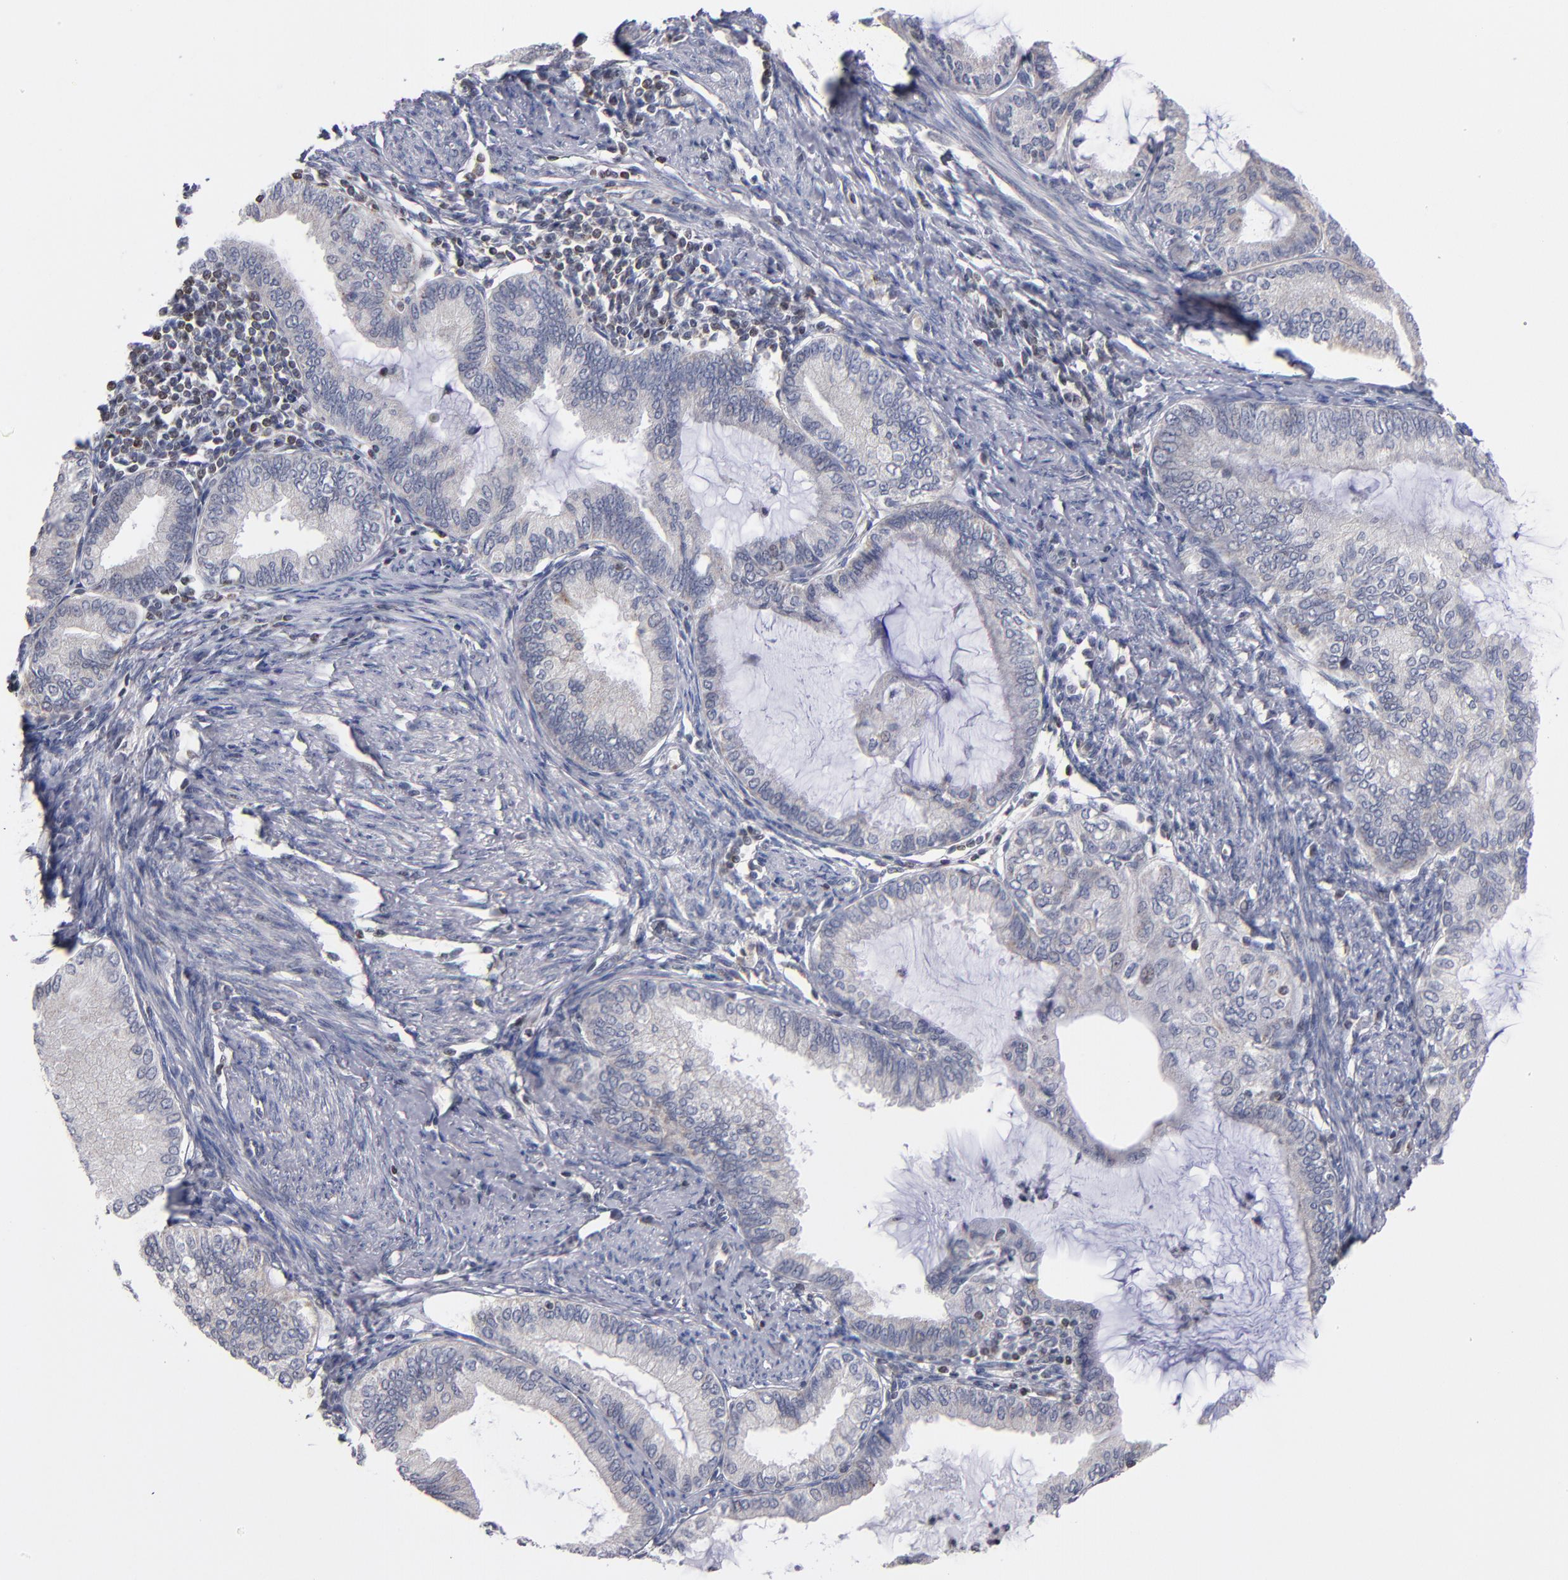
{"staining": {"intensity": "negative", "quantity": "none", "location": "none"}, "tissue": "endometrial cancer", "cell_type": "Tumor cells", "image_type": "cancer", "snomed": [{"axis": "morphology", "description": "Adenocarcinoma, NOS"}, {"axis": "topography", "description": "Endometrium"}], "caption": "Adenocarcinoma (endometrial) was stained to show a protein in brown. There is no significant expression in tumor cells.", "gene": "ODF2", "patient": {"sex": "female", "age": 86}}